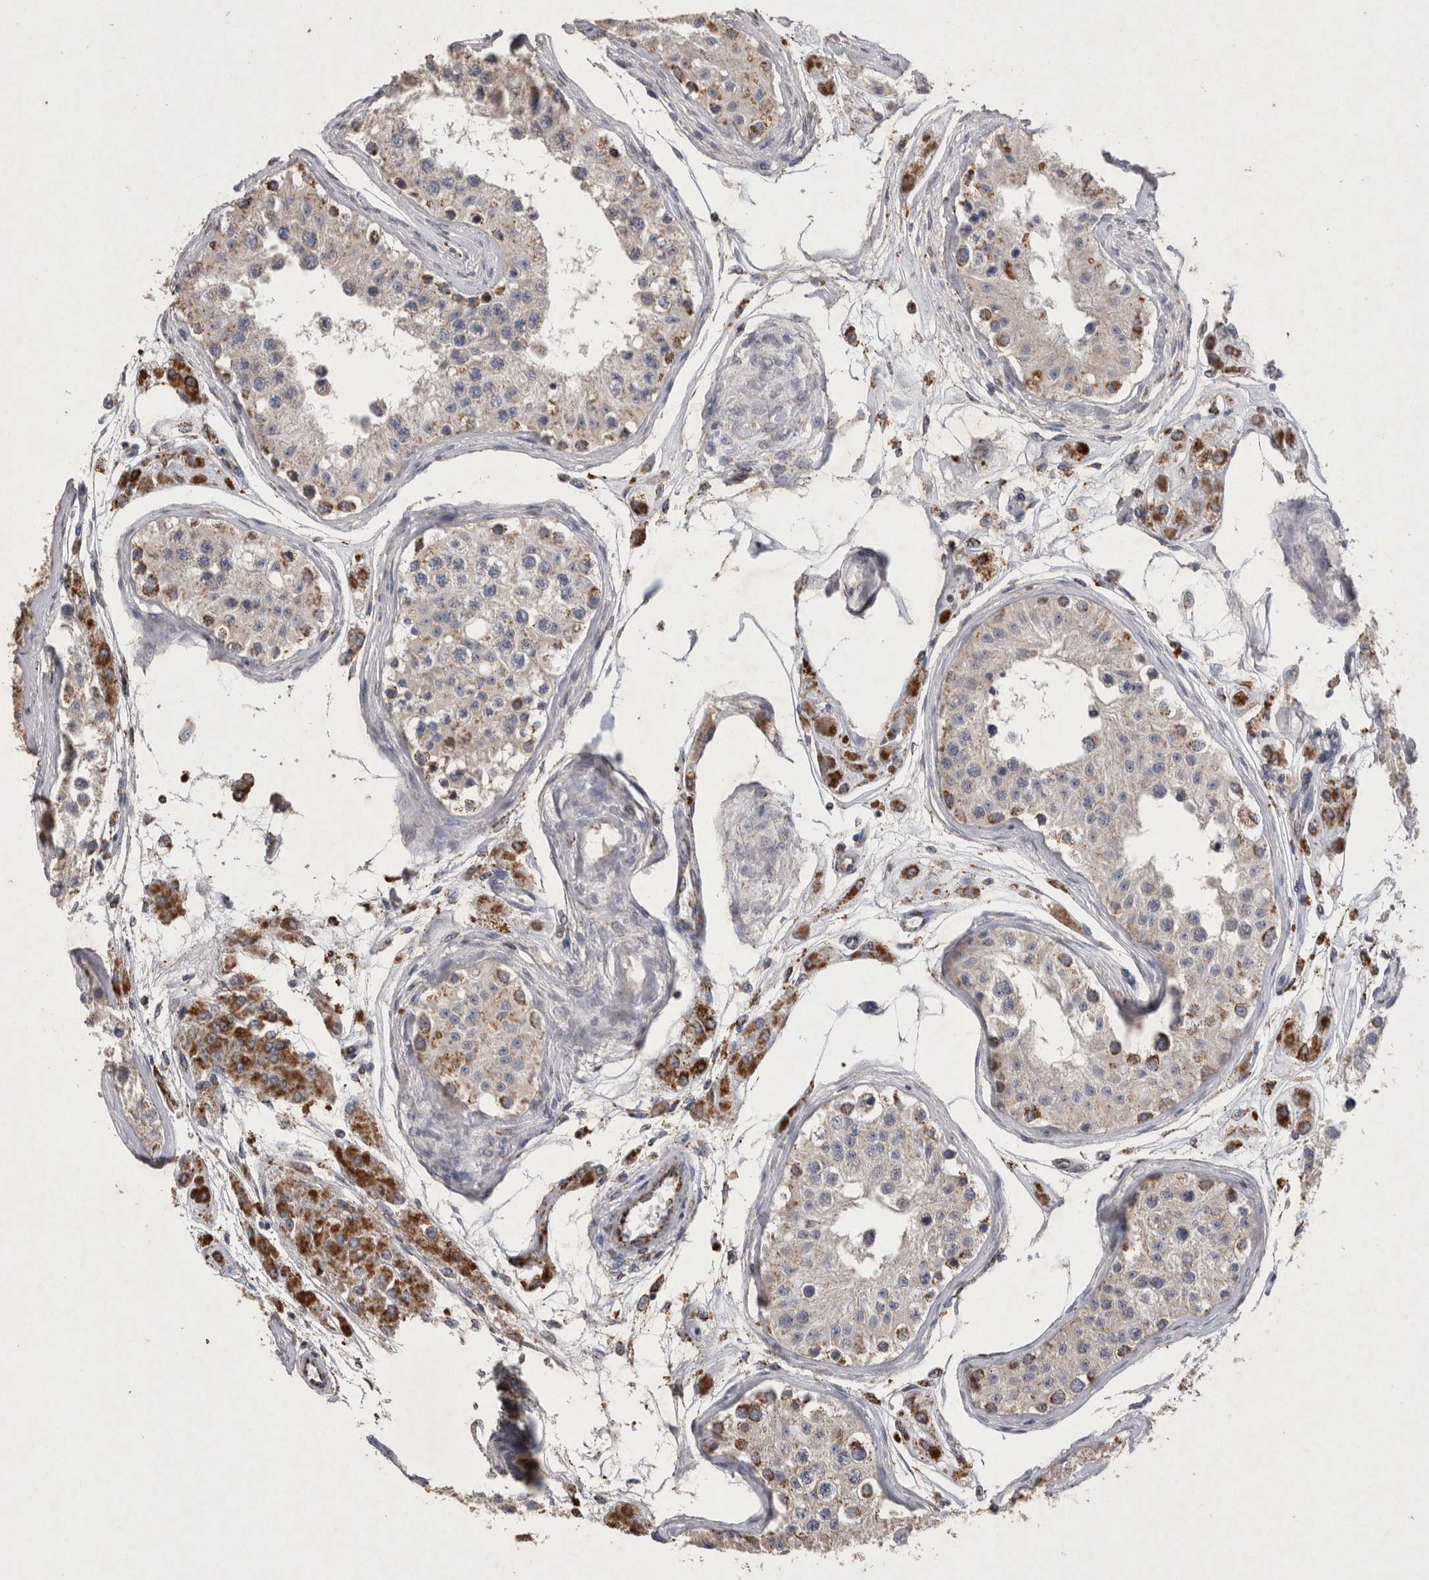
{"staining": {"intensity": "moderate", "quantity": "<25%", "location": "cytoplasmic/membranous"}, "tissue": "testis", "cell_type": "Cells in seminiferous ducts", "image_type": "normal", "snomed": [{"axis": "morphology", "description": "Normal tissue, NOS"}, {"axis": "morphology", "description": "Adenocarcinoma, metastatic, NOS"}, {"axis": "topography", "description": "Testis"}], "caption": "Cells in seminiferous ducts display moderate cytoplasmic/membranous expression in approximately <25% of cells in normal testis. The protein is shown in brown color, while the nuclei are stained blue.", "gene": "DKK3", "patient": {"sex": "male", "age": 26}}